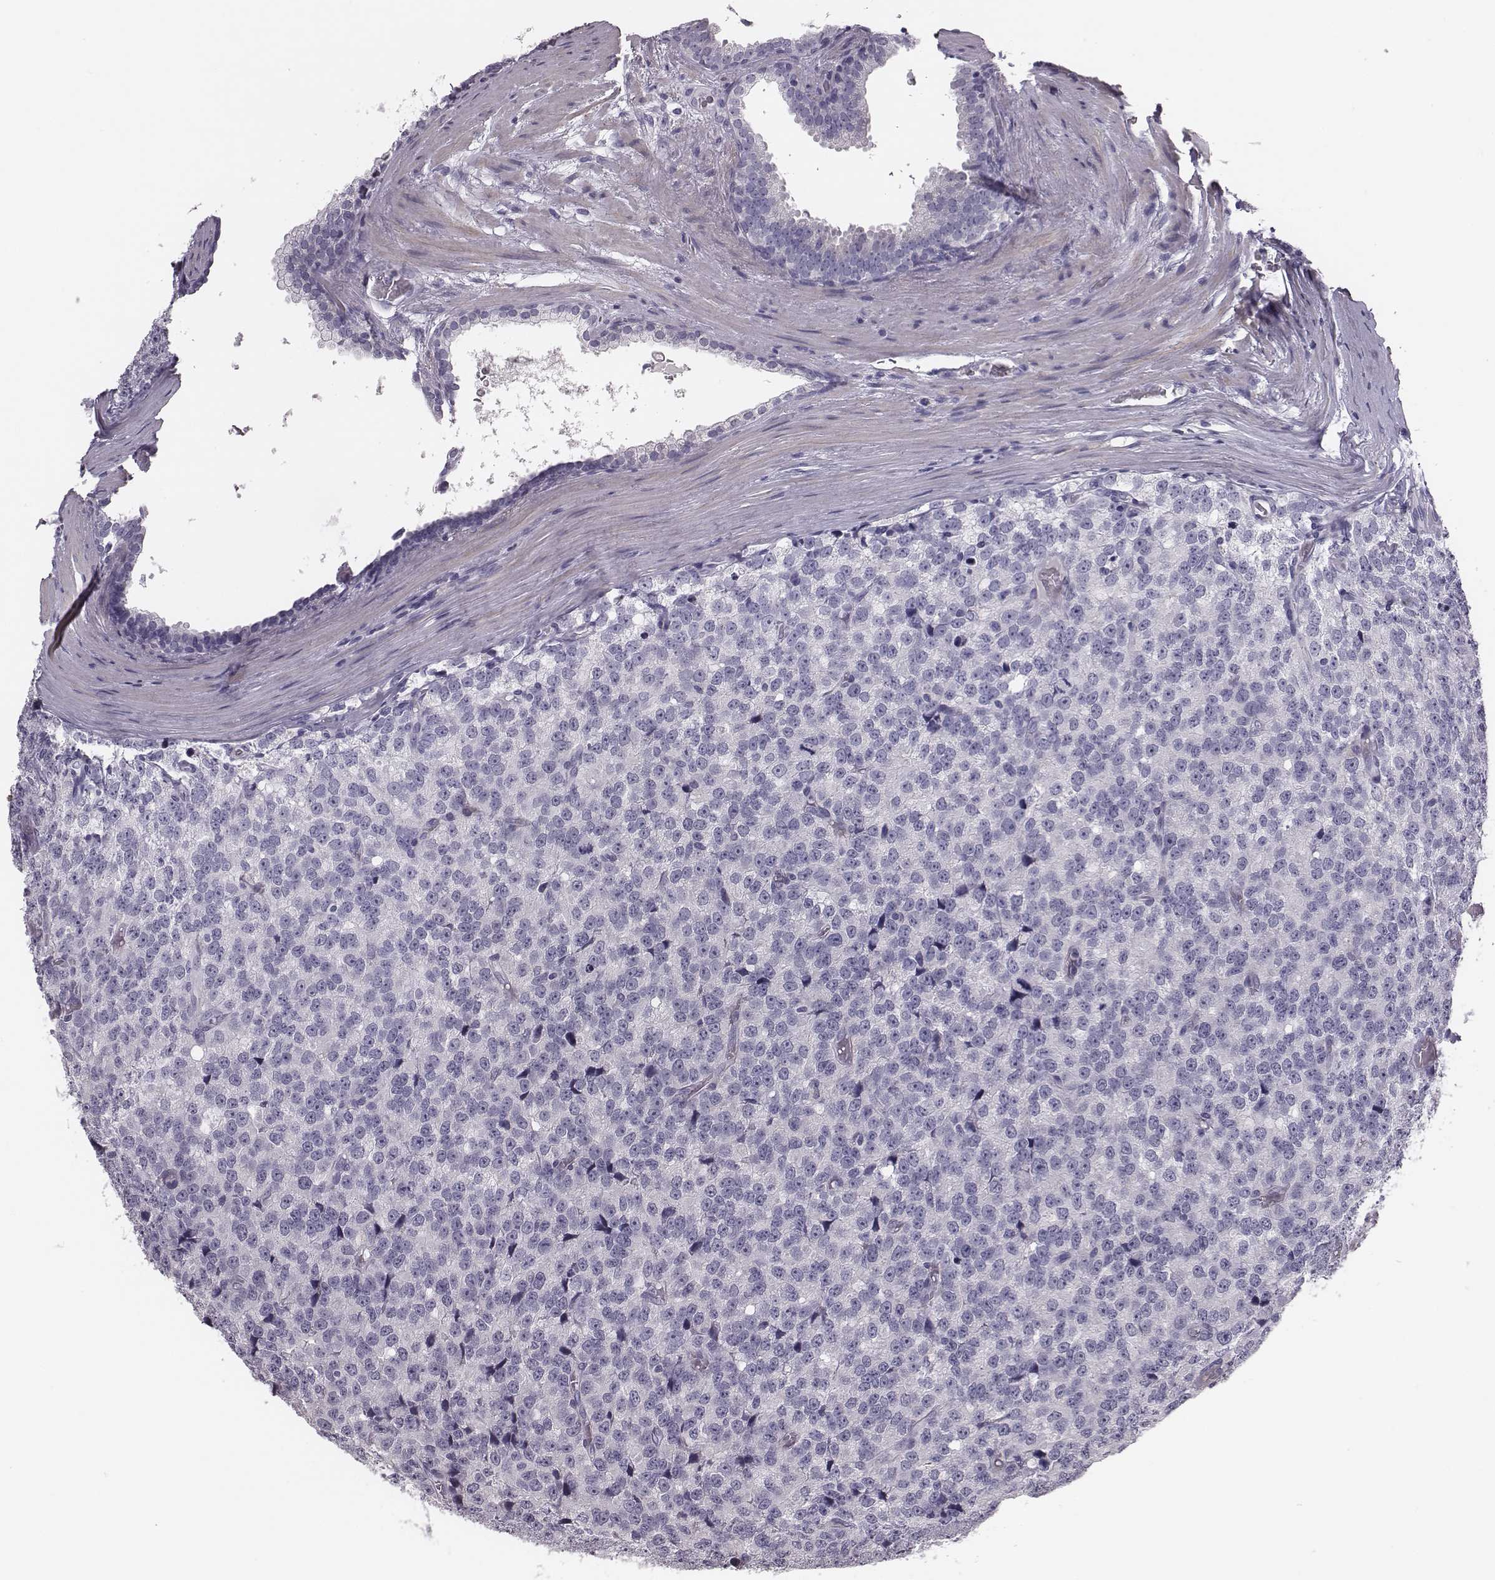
{"staining": {"intensity": "negative", "quantity": "none", "location": "none"}, "tissue": "prostate cancer", "cell_type": "Tumor cells", "image_type": "cancer", "snomed": [{"axis": "morphology", "description": "Adenocarcinoma, High grade"}, {"axis": "topography", "description": "Prostate and seminal vesicle, NOS"}], "caption": "The immunohistochemistry micrograph has no significant expression in tumor cells of prostate cancer tissue.", "gene": "CRISP1", "patient": {"sex": "male", "age": 62}}